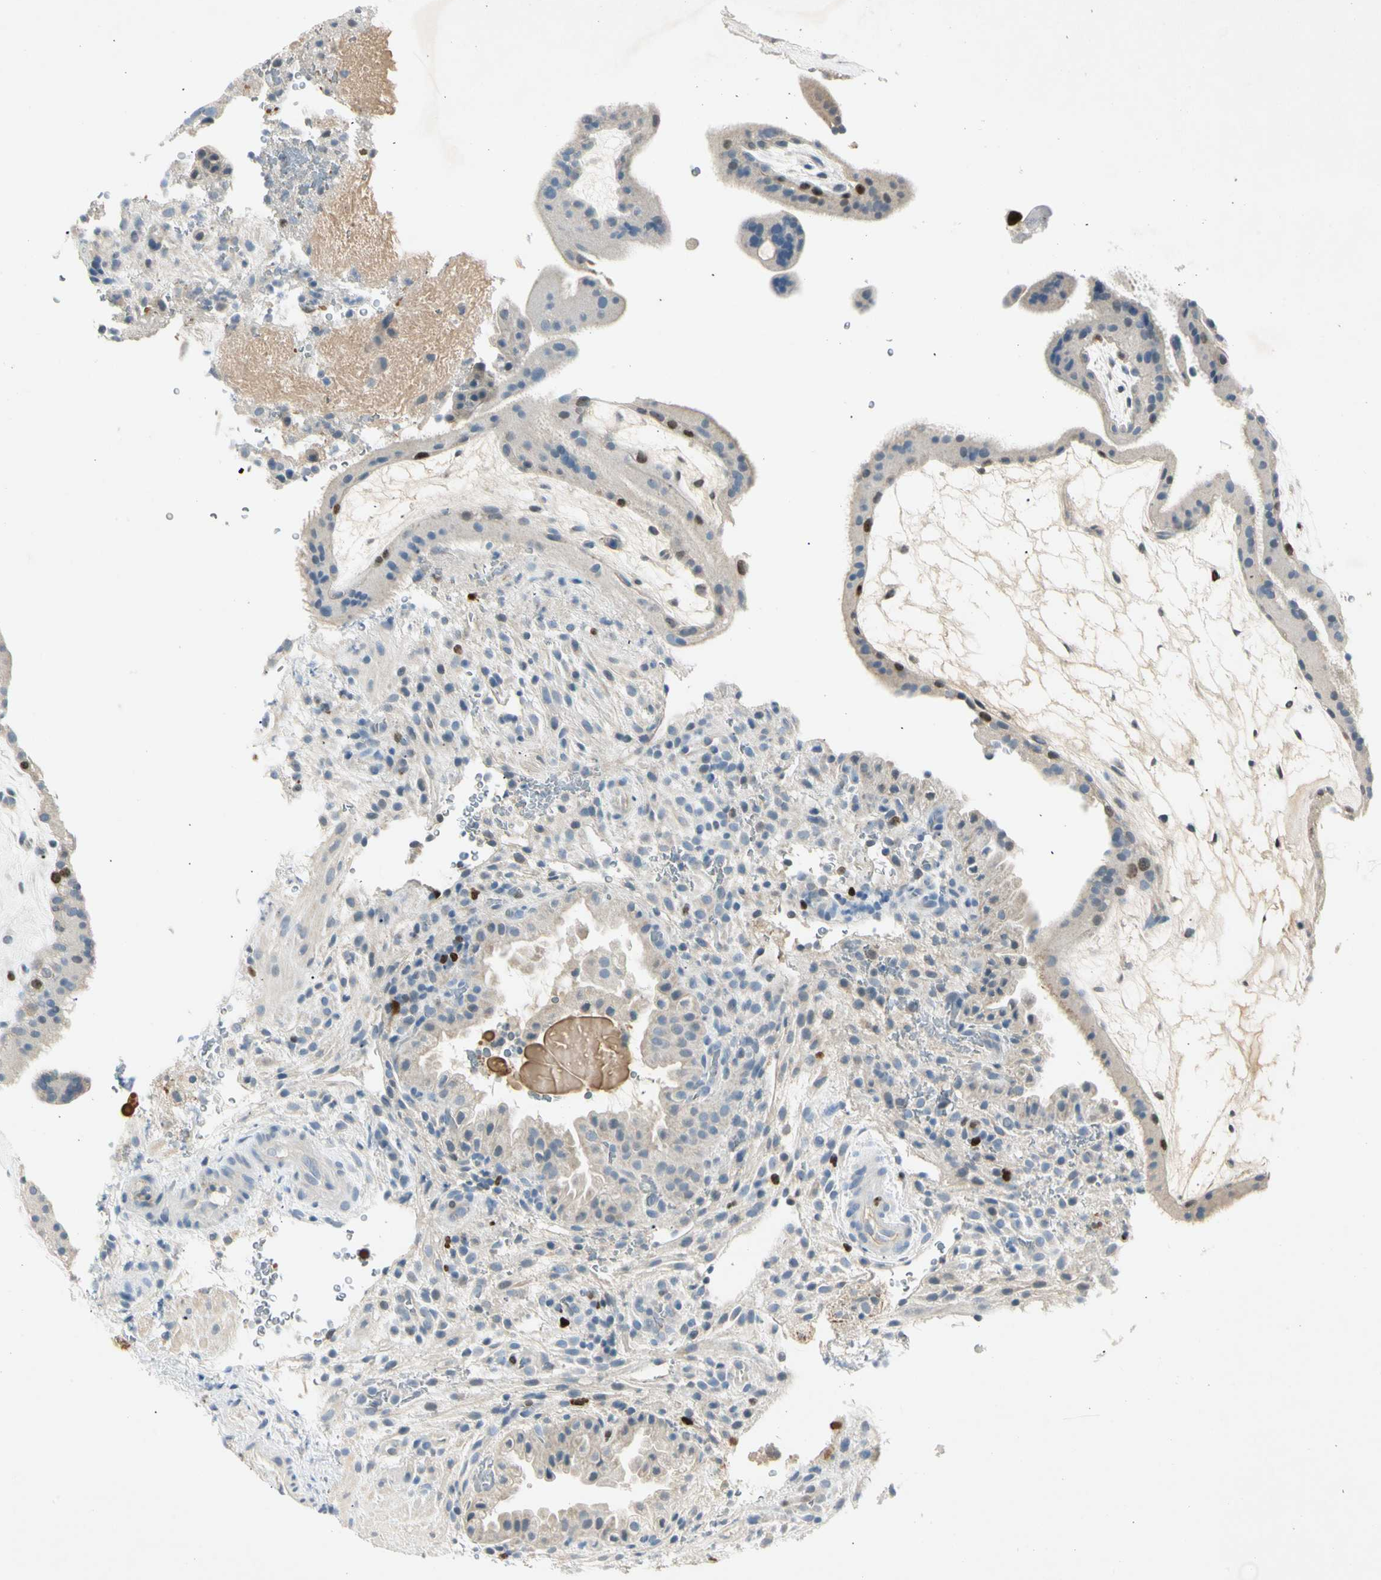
{"staining": {"intensity": "moderate", "quantity": "<25%", "location": "nuclear"}, "tissue": "placenta", "cell_type": "Trophoblastic cells", "image_type": "normal", "snomed": [{"axis": "morphology", "description": "Normal tissue, NOS"}, {"axis": "topography", "description": "Placenta"}], "caption": "Protein expression analysis of unremarkable placenta demonstrates moderate nuclear staining in approximately <25% of trophoblastic cells.", "gene": "PITX1", "patient": {"sex": "female", "age": 19}}